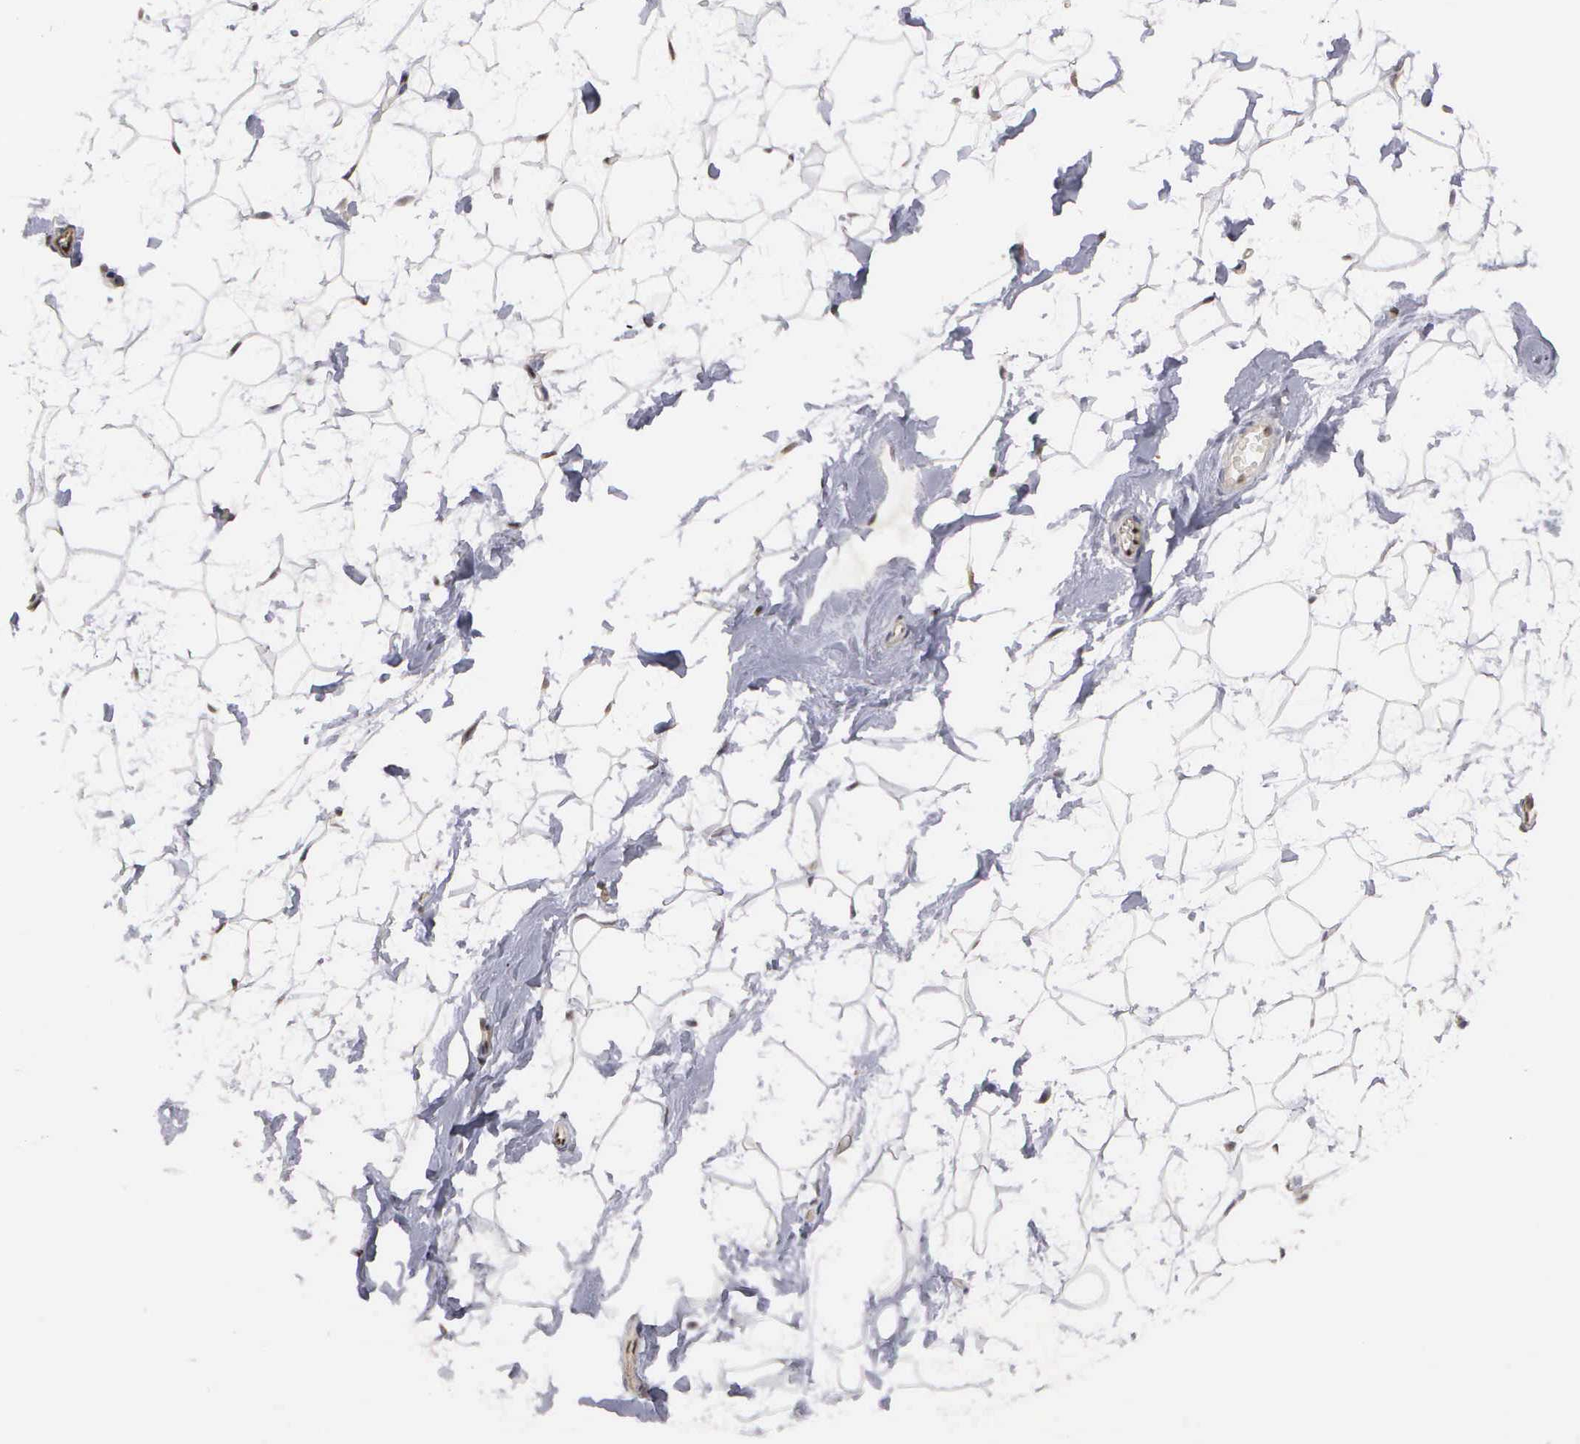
{"staining": {"intensity": "negative", "quantity": "none", "location": "none"}, "tissue": "adipose tissue", "cell_type": "Adipocytes", "image_type": "normal", "snomed": [{"axis": "morphology", "description": "Normal tissue, NOS"}, {"axis": "topography", "description": "Breast"}], "caption": "Adipose tissue stained for a protein using immunohistochemistry (IHC) shows no positivity adipocytes.", "gene": "ZBTB33", "patient": {"sex": "female", "age": 44}}